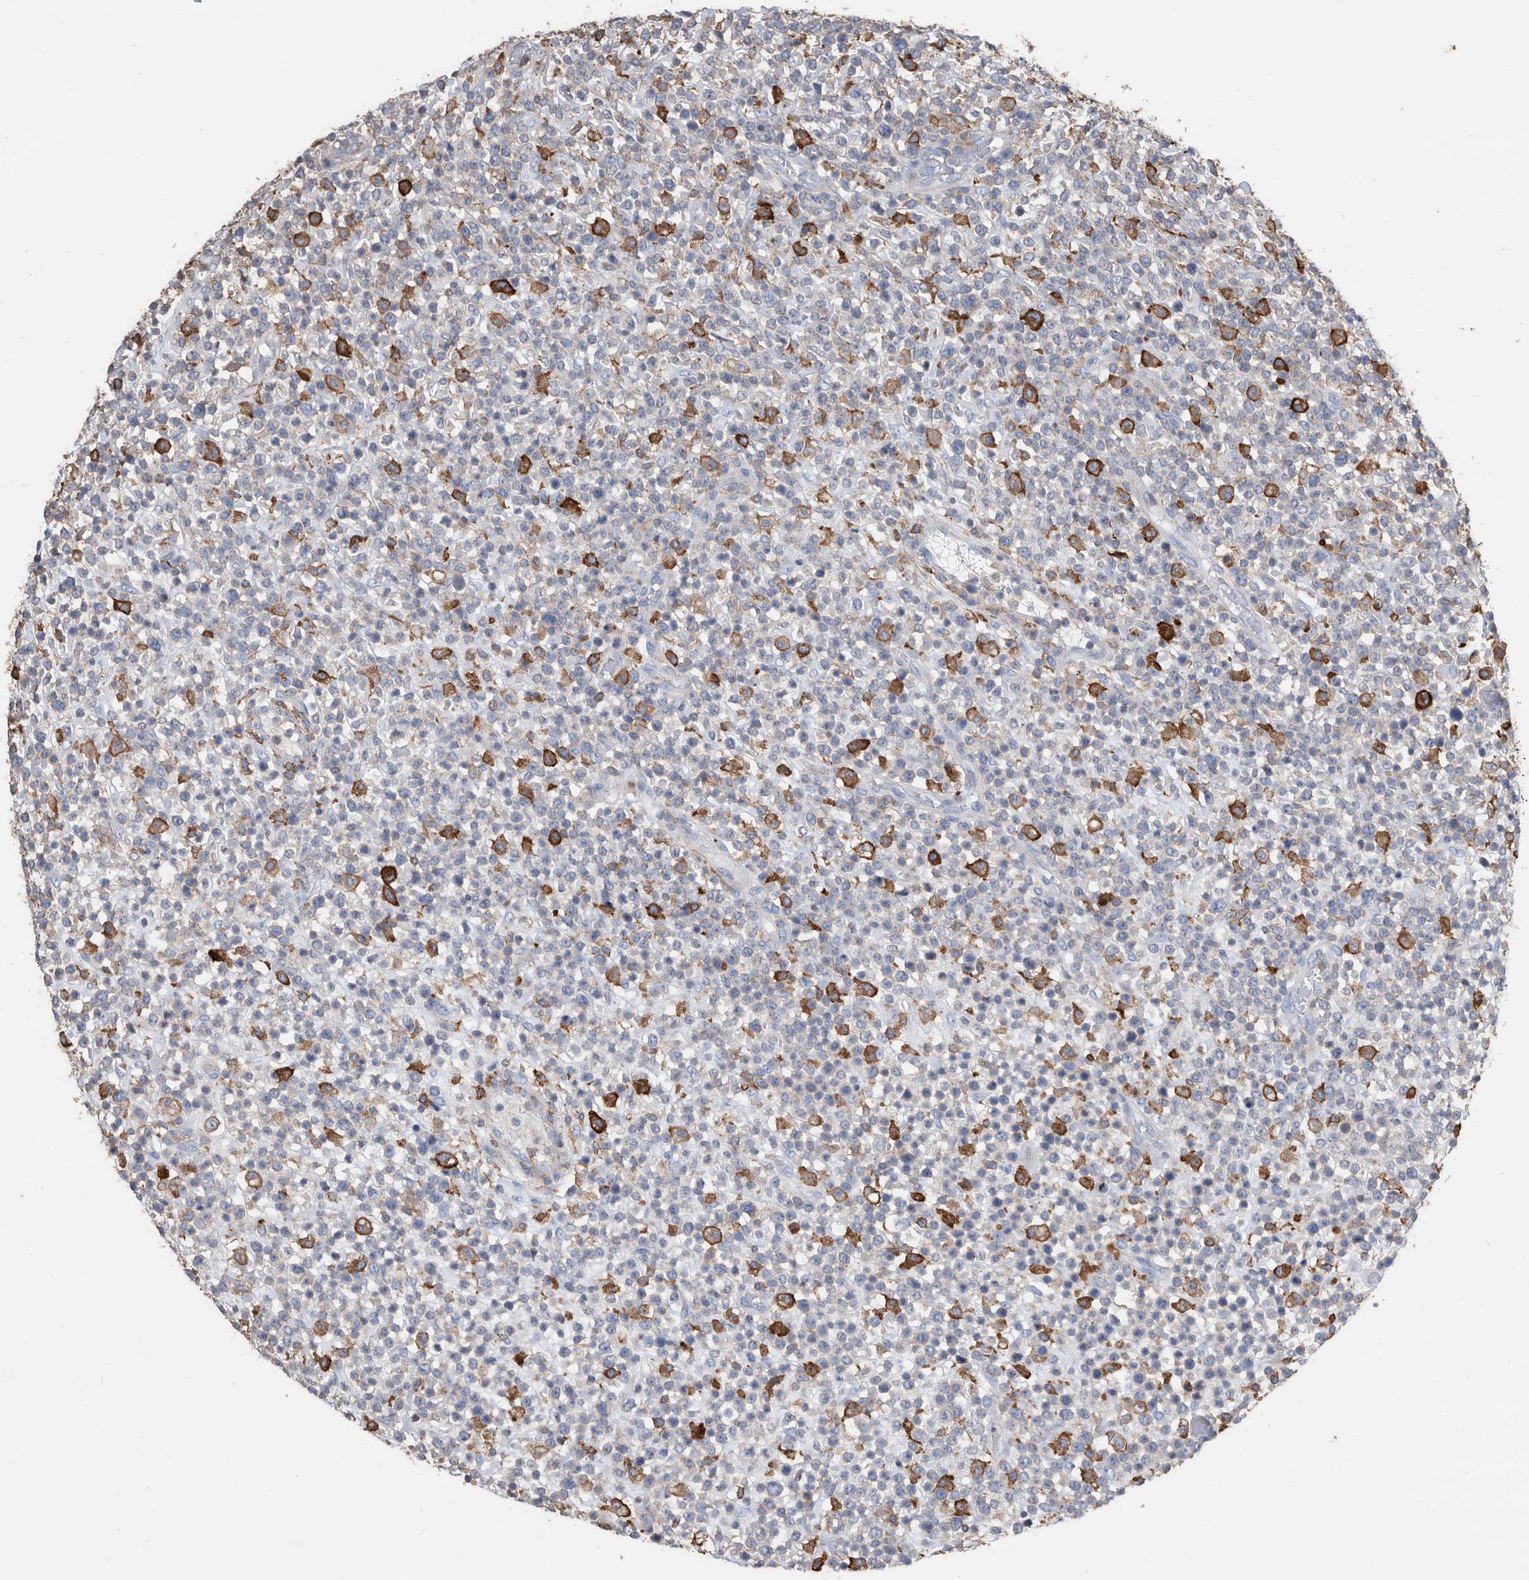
{"staining": {"intensity": "strong", "quantity": "<25%", "location": "cytoplasmic/membranous"}, "tissue": "lymphoma", "cell_type": "Tumor cells", "image_type": "cancer", "snomed": [{"axis": "morphology", "description": "Malignant lymphoma, non-Hodgkin's type, High grade"}, {"axis": "topography", "description": "Colon"}], "caption": "IHC of malignant lymphoma, non-Hodgkin's type (high-grade) displays medium levels of strong cytoplasmic/membranous staining in about <25% of tumor cells.", "gene": "MS4A4A", "patient": {"sex": "female", "age": 53}}